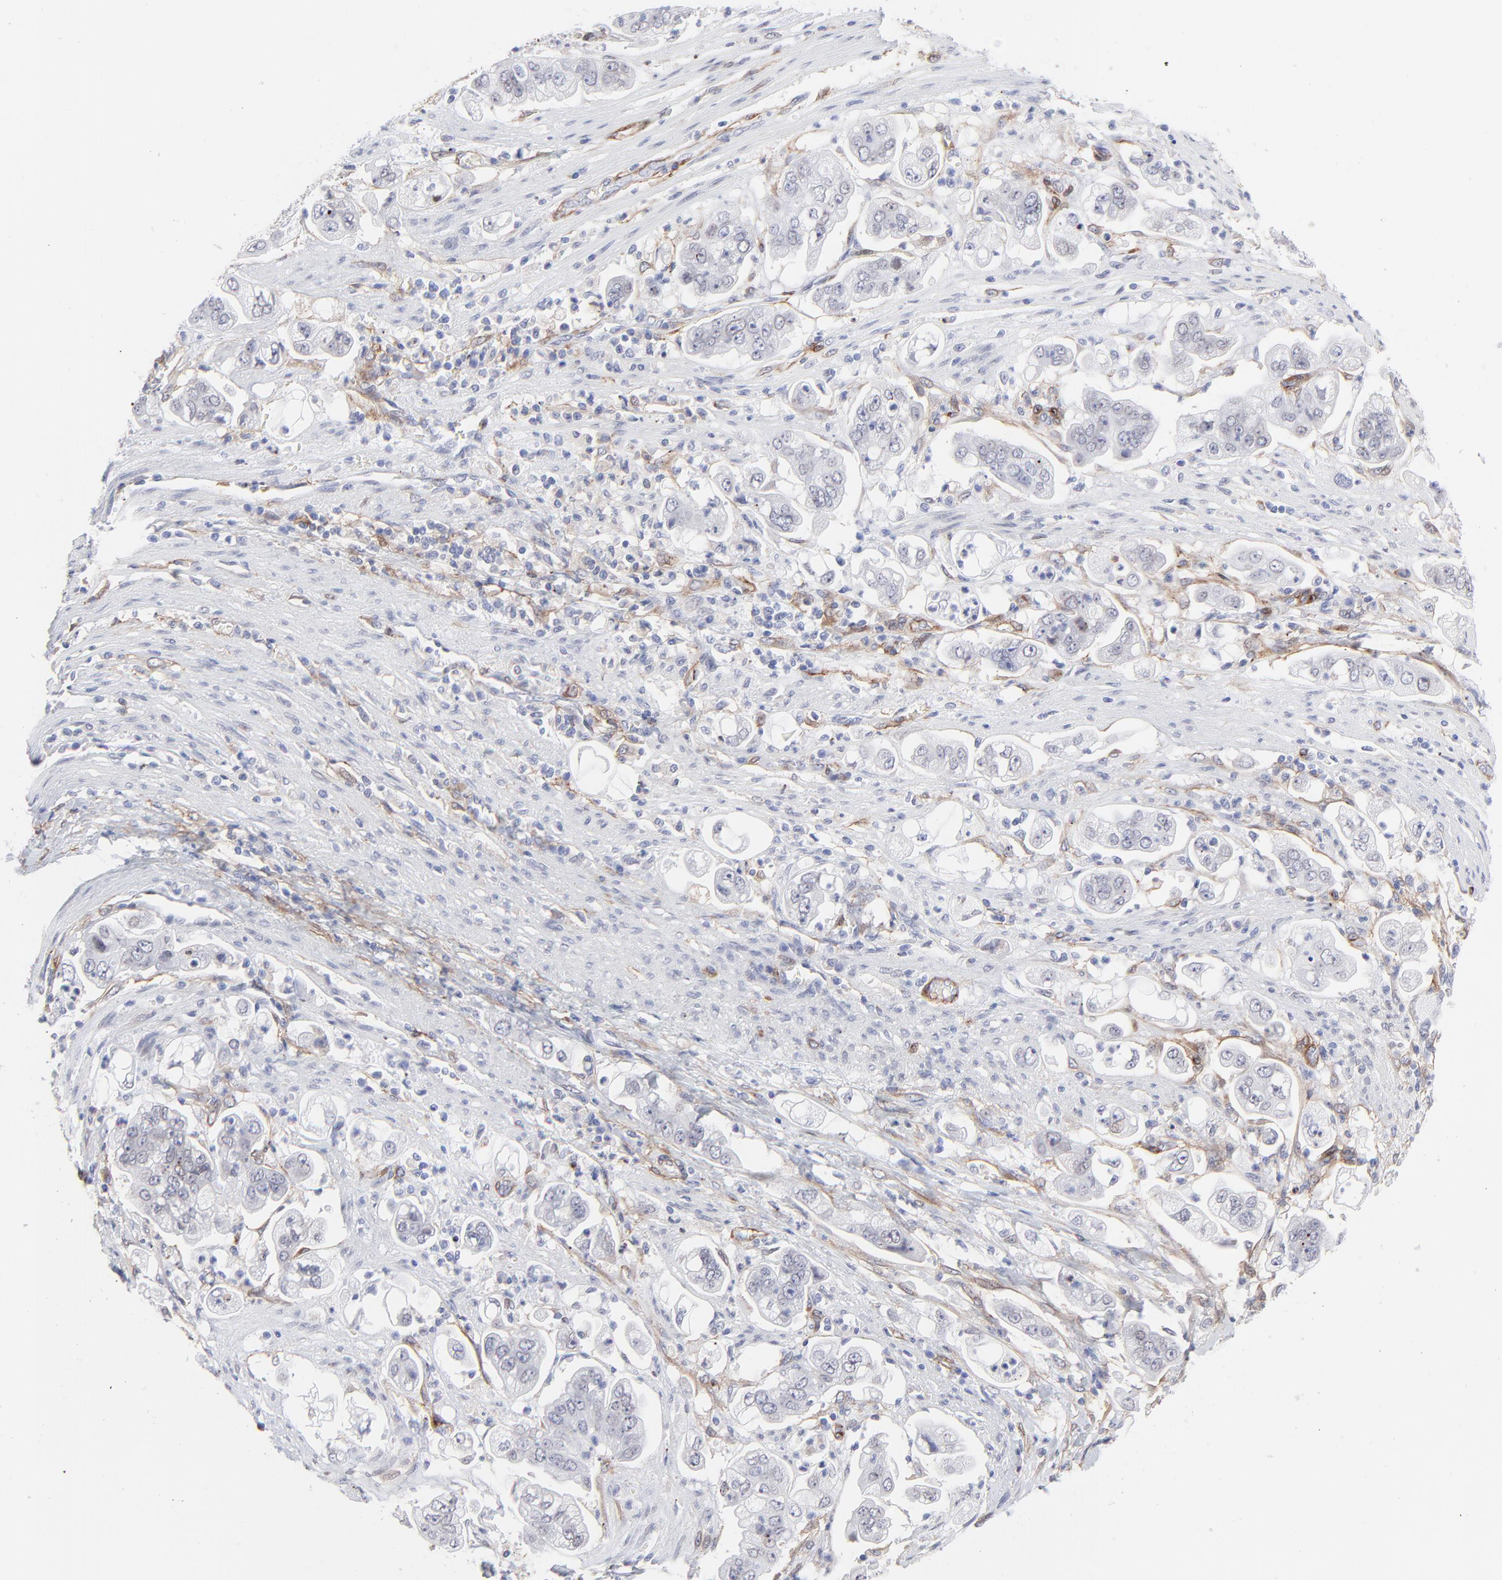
{"staining": {"intensity": "negative", "quantity": "none", "location": "none"}, "tissue": "stomach cancer", "cell_type": "Tumor cells", "image_type": "cancer", "snomed": [{"axis": "morphology", "description": "Adenocarcinoma, NOS"}, {"axis": "topography", "description": "Stomach"}], "caption": "Immunohistochemistry (IHC) image of human stomach cancer stained for a protein (brown), which reveals no positivity in tumor cells. (Immunohistochemistry, brightfield microscopy, high magnification).", "gene": "PDGFRB", "patient": {"sex": "male", "age": 62}}